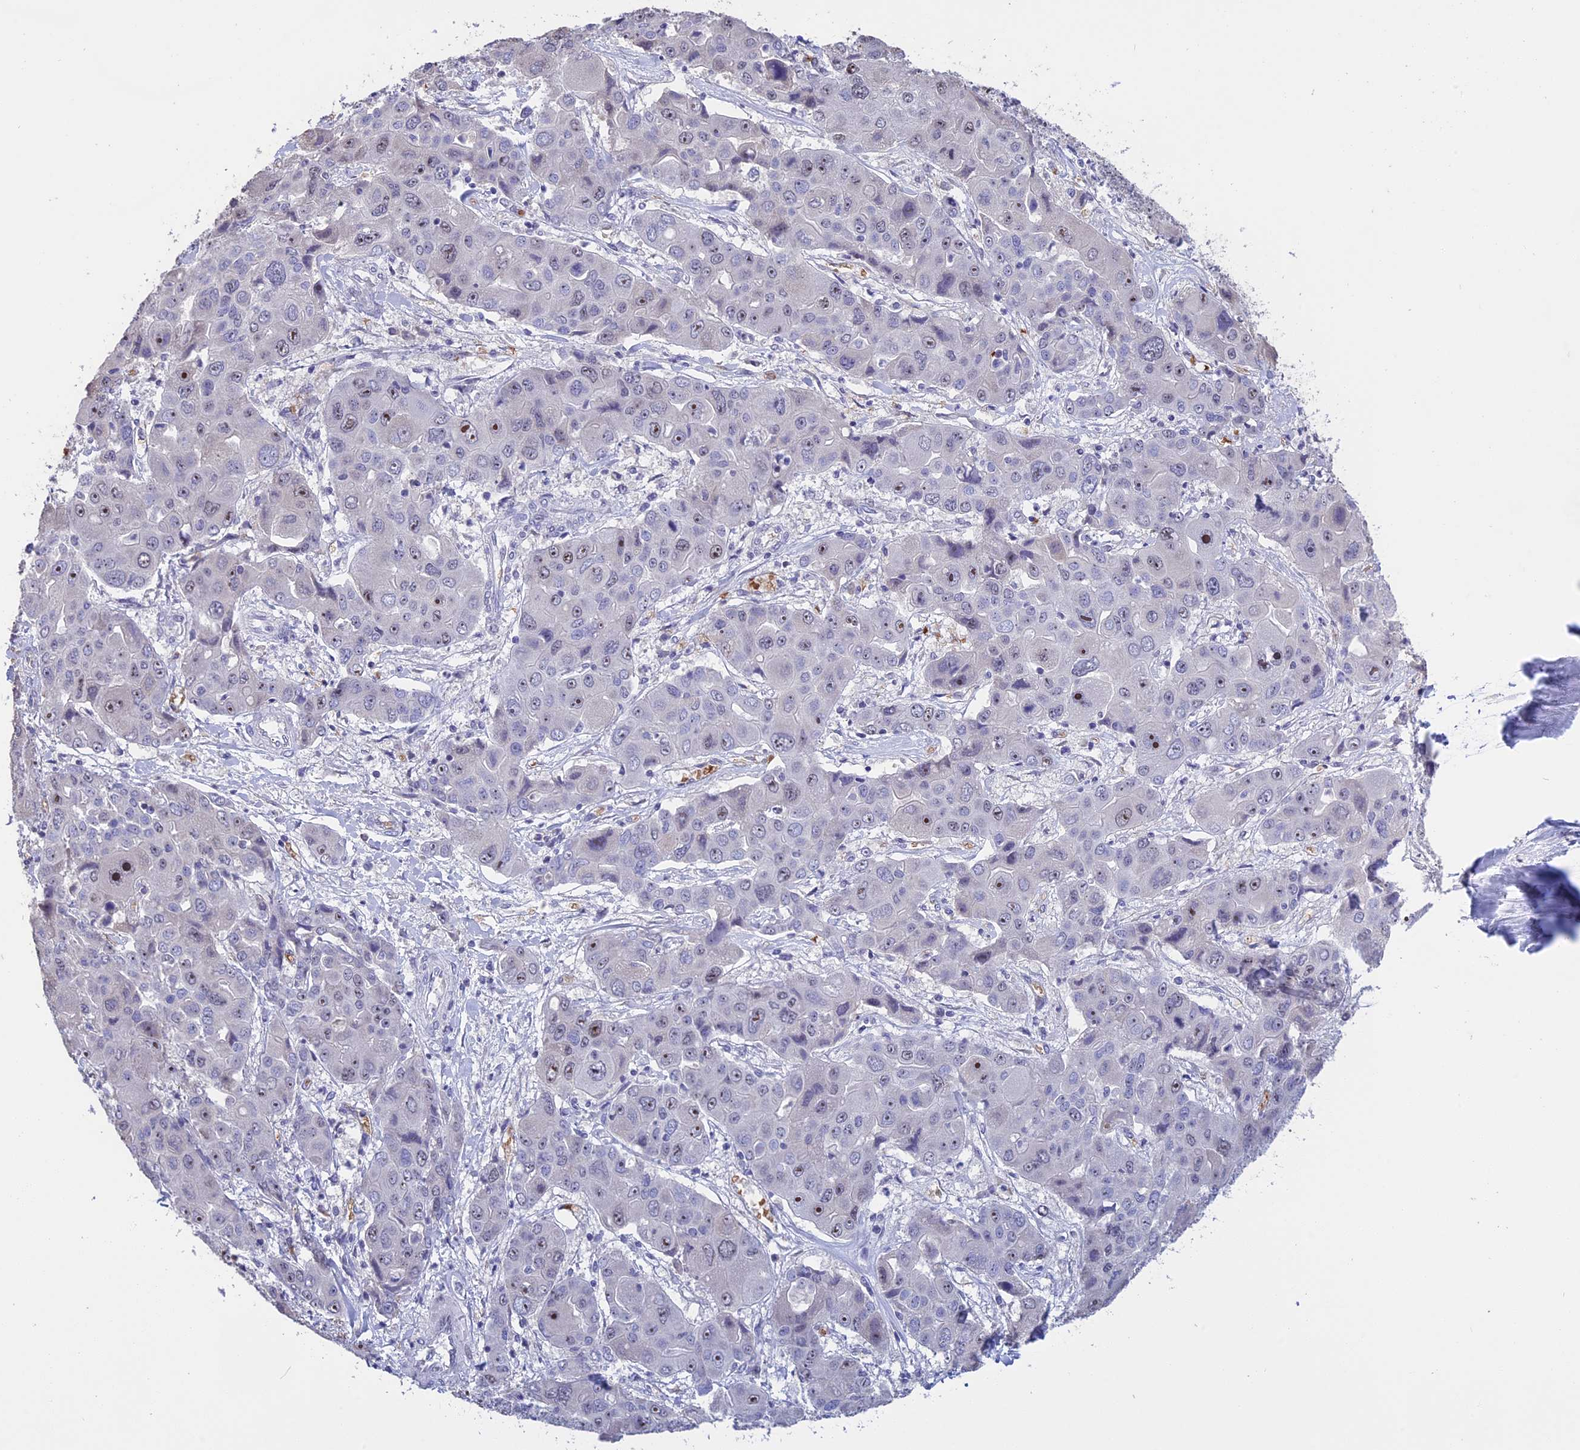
{"staining": {"intensity": "moderate", "quantity": "<25%", "location": "nuclear"}, "tissue": "liver cancer", "cell_type": "Tumor cells", "image_type": "cancer", "snomed": [{"axis": "morphology", "description": "Cholangiocarcinoma"}, {"axis": "topography", "description": "Liver"}], "caption": "Liver cancer (cholangiocarcinoma) stained with a protein marker shows moderate staining in tumor cells.", "gene": "KNOP1", "patient": {"sex": "male", "age": 67}}